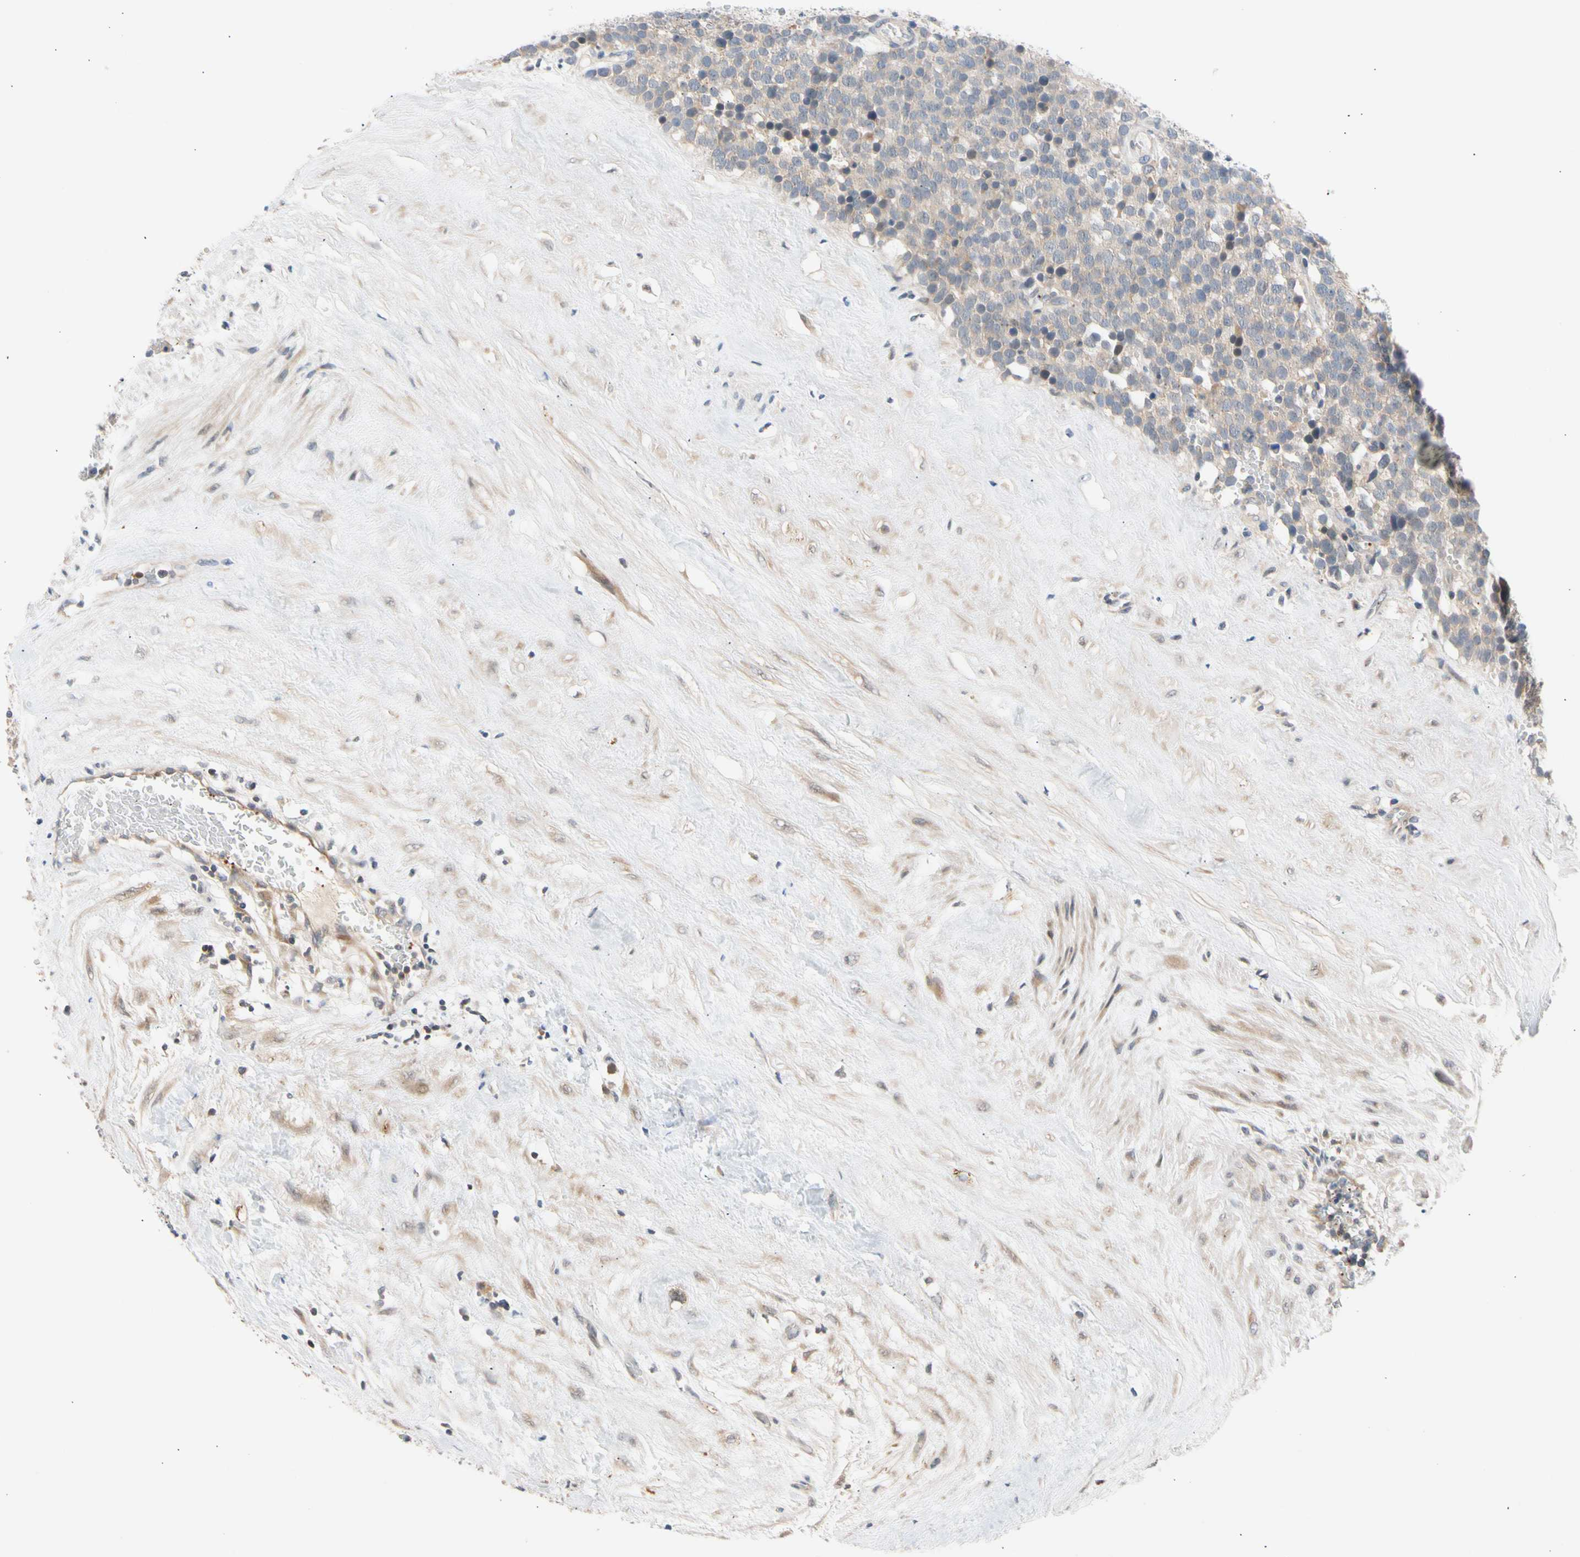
{"staining": {"intensity": "weak", "quantity": "<25%", "location": "cytoplasmic/membranous"}, "tissue": "testis cancer", "cell_type": "Tumor cells", "image_type": "cancer", "snomed": [{"axis": "morphology", "description": "Seminoma, NOS"}, {"axis": "topography", "description": "Testis"}], "caption": "IHC of human seminoma (testis) displays no expression in tumor cells.", "gene": "CNST", "patient": {"sex": "male", "age": 71}}